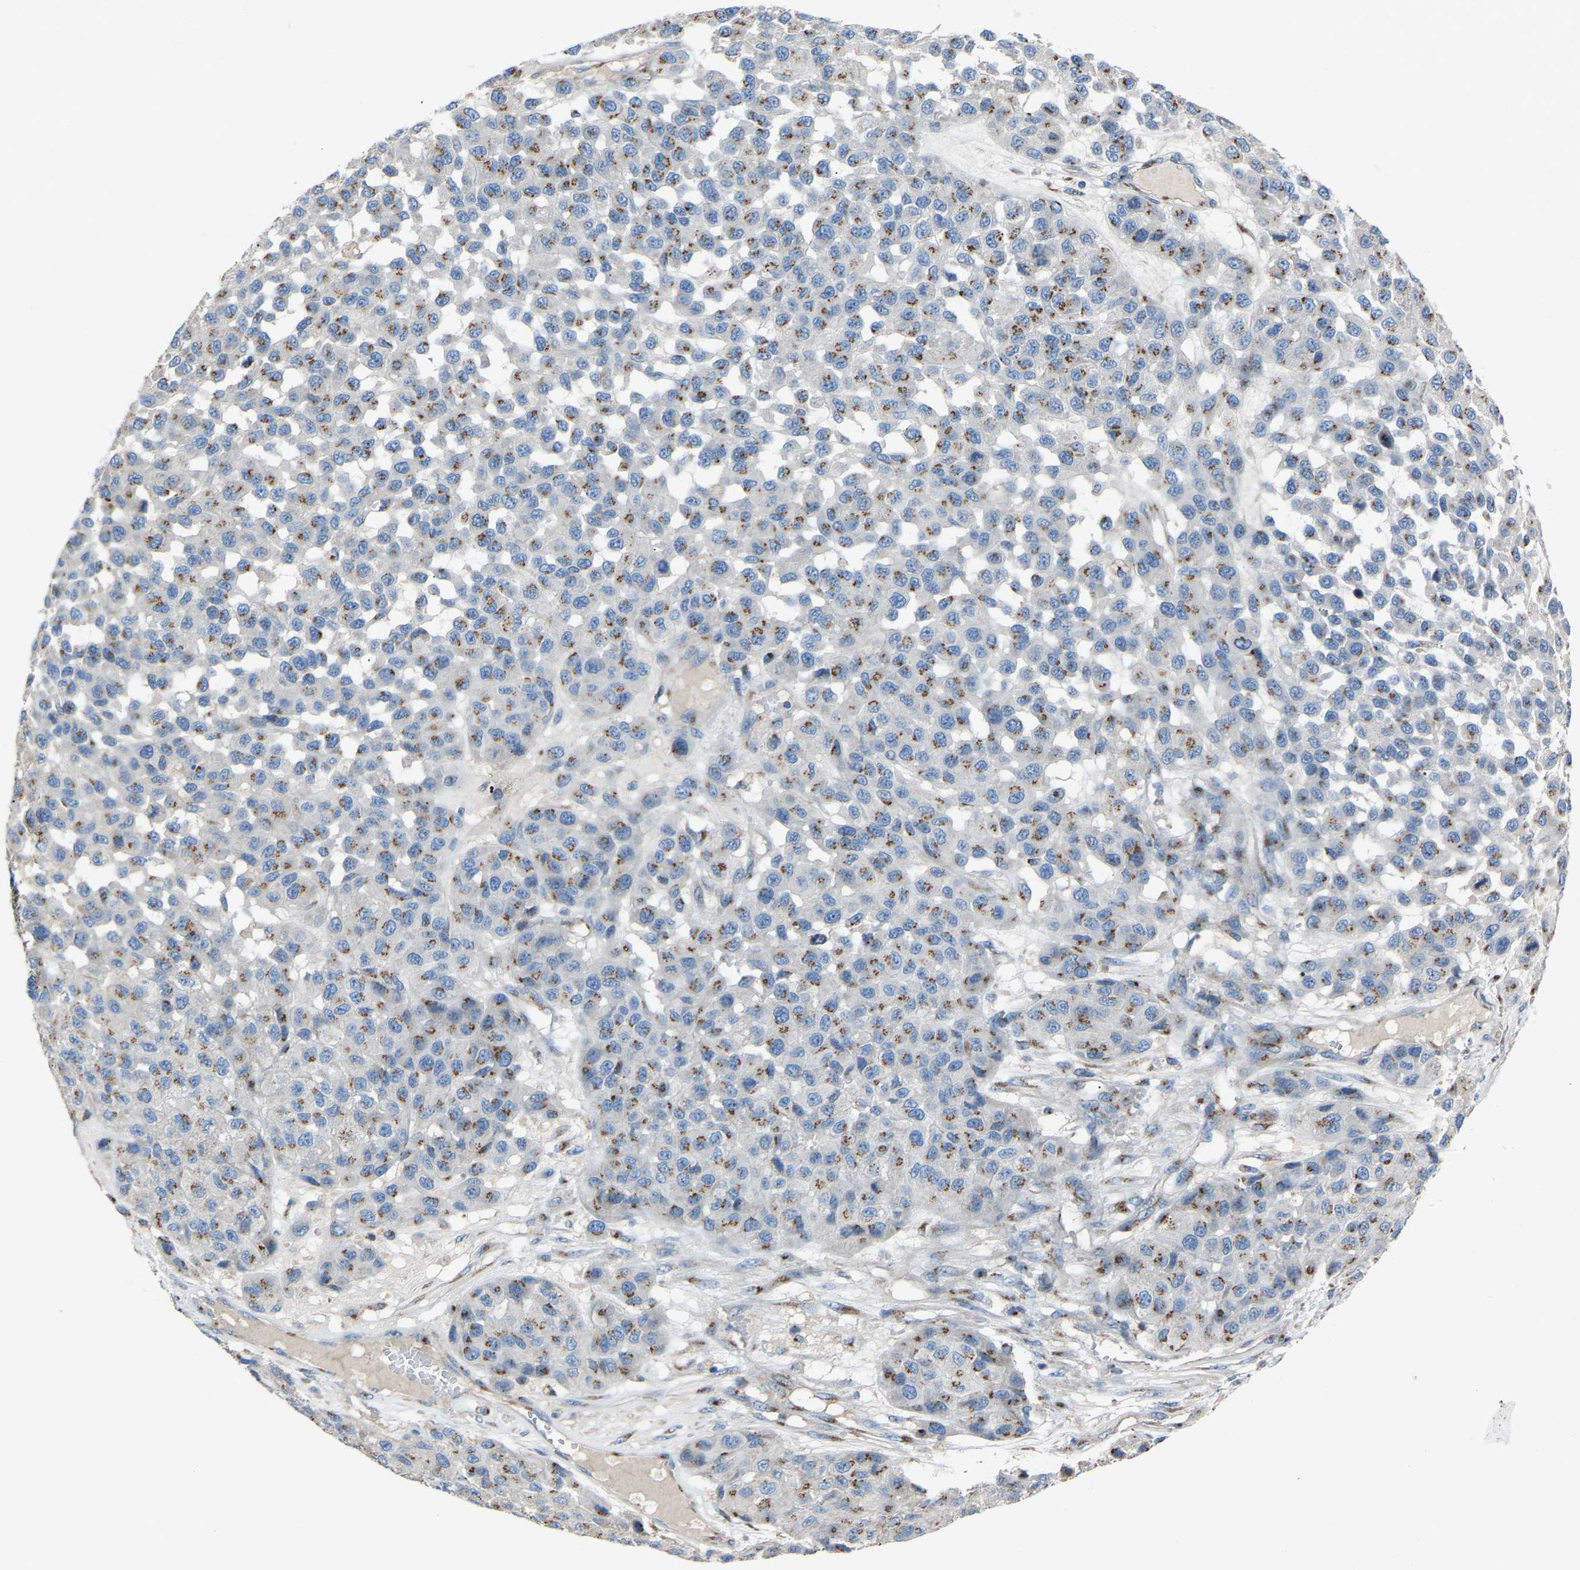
{"staining": {"intensity": "moderate", "quantity": ">75%", "location": "cytoplasmic/membranous"}, "tissue": "melanoma", "cell_type": "Tumor cells", "image_type": "cancer", "snomed": [{"axis": "morphology", "description": "Malignant melanoma, NOS"}, {"axis": "topography", "description": "Skin"}], "caption": "A brown stain shows moderate cytoplasmic/membranous staining of a protein in melanoma tumor cells. The protein is stained brown, and the nuclei are stained in blue (DAB IHC with brightfield microscopy, high magnification).", "gene": "CANT1", "patient": {"sex": "male", "age": 62}}